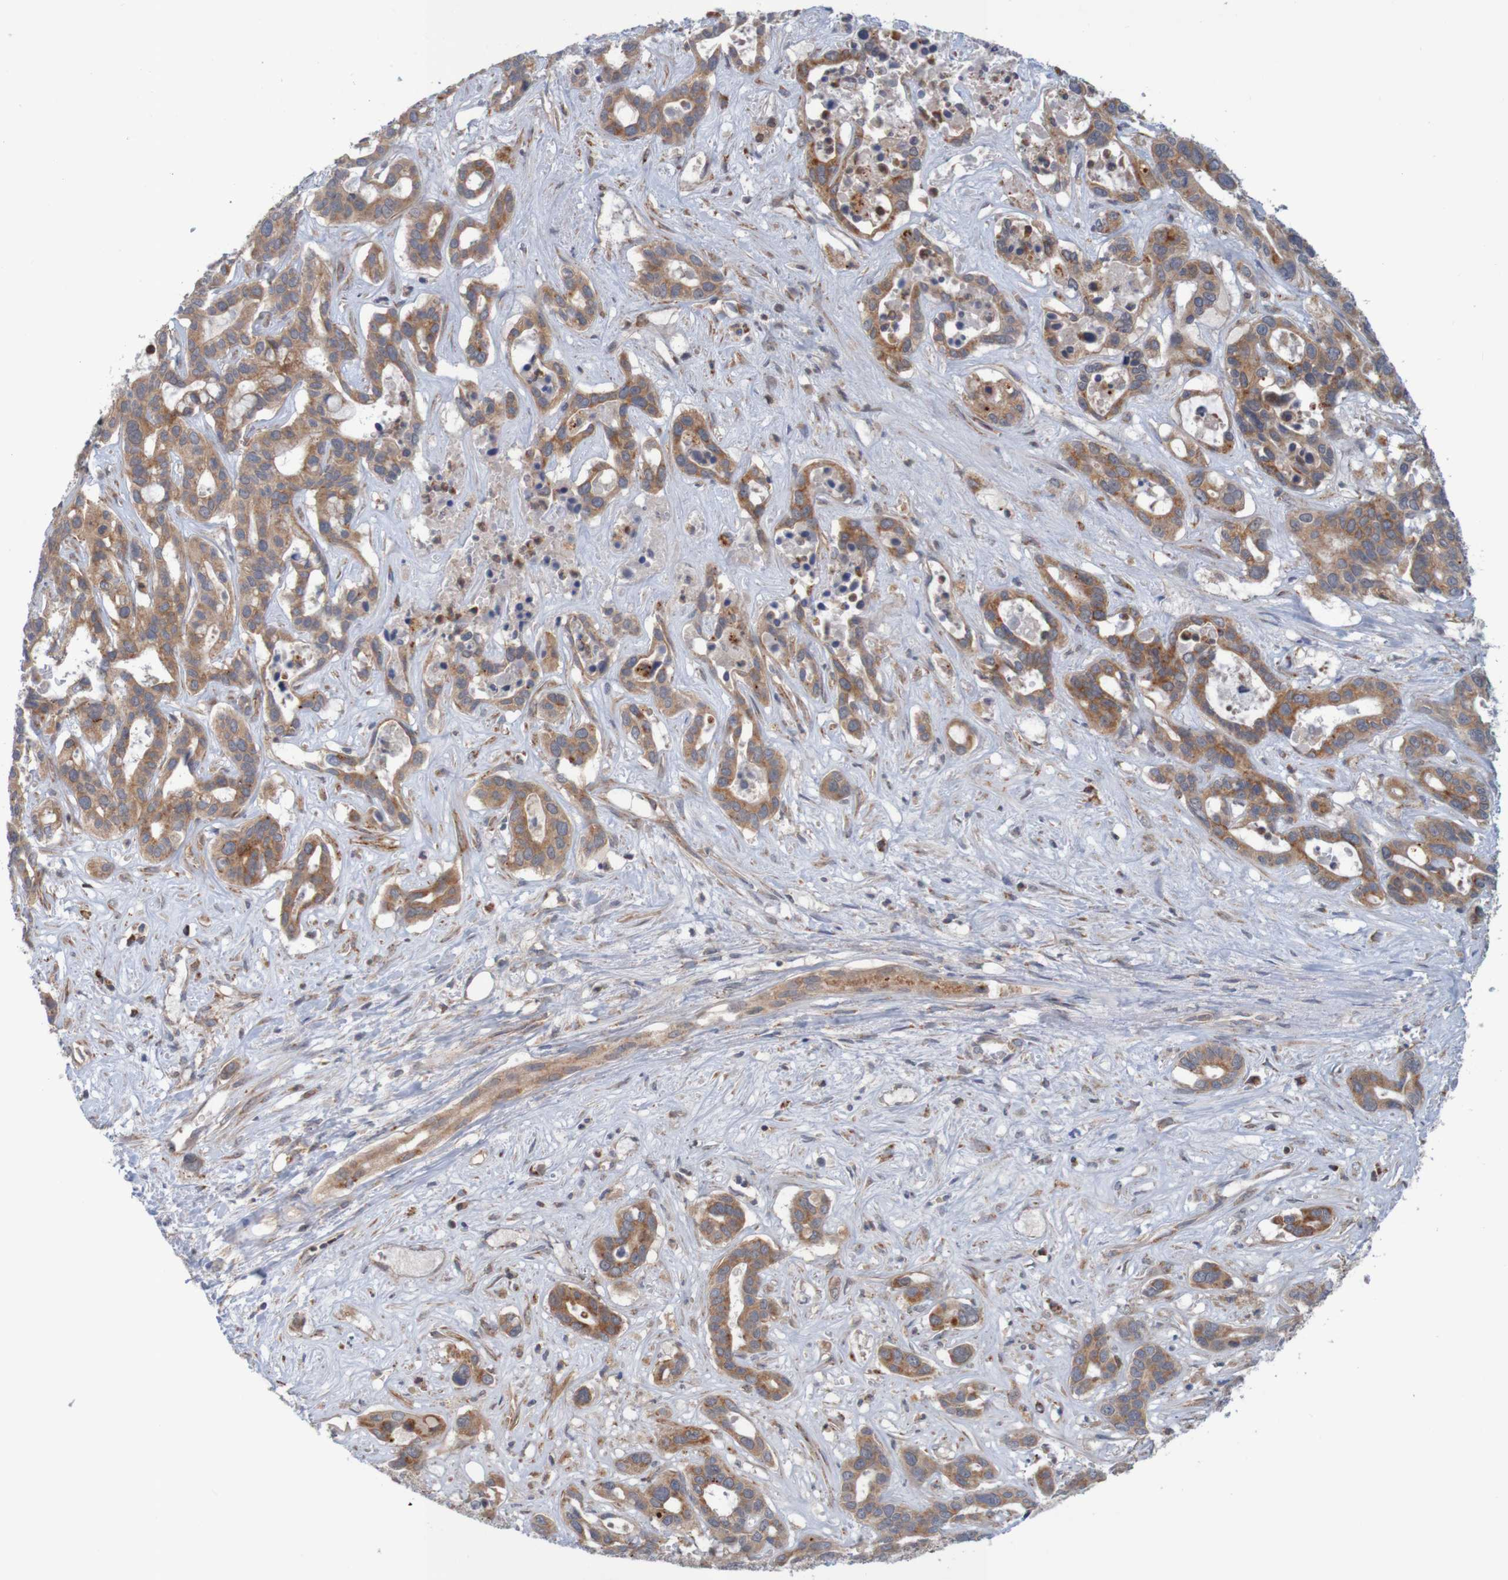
{"staining": {"intensity": "moderate", "quantity": ">75%", "location": "cytoplasmic/membranous"}, "tissue": "liver cancer", "cell_type": "Tumor cells", "image_type": "cancer", "snomed": [{"axis": "morphology", "description": "Cholangiocarcinoma"}, {"axis": "topography", "description": "Liver"}], "caption": "This image displays immunohistochemistry (IHC) staining of liver cancer, with medium moderate cytoplasmic/membranous staining in about >75% of tumor cells.", "gene": "NAV2", "patient": {"sex": "female", "age": 65}}